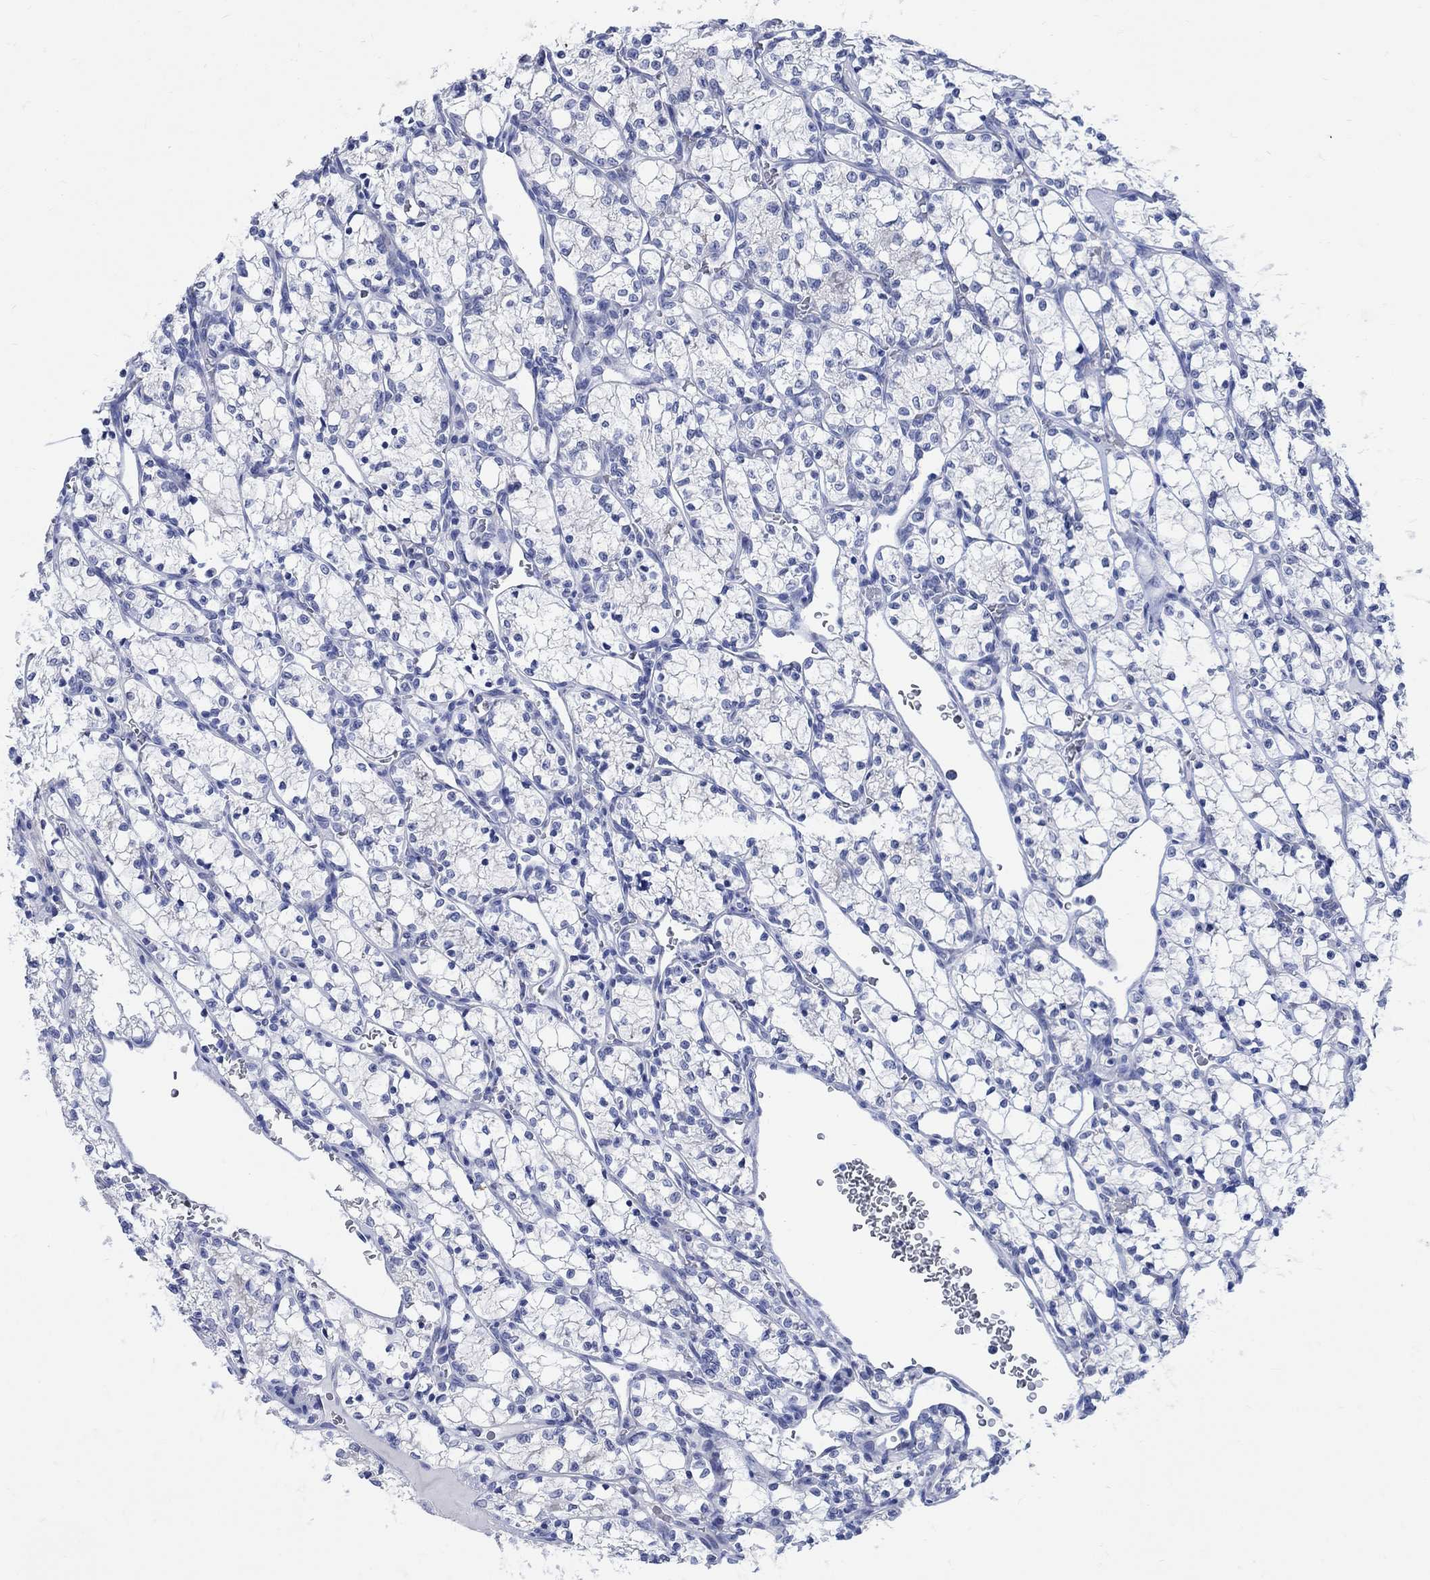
{"staining": {"intensity": "negative", "quantity": "none", "location": "none"}, "tissue": "renal cancer", "cell_type": "Tumor cells", "image_type": "cancer", "snomed": [{"axis": "morphology", "description": "Adenocarcinoma, NOS"}, {"axis": "topography", "description": "Kidney"}], "caption": "There is no significant staining in tumor cells of renal cancer.", "gene": "CAMK2N1", "patient": {"sex": "female", "age": 69}}